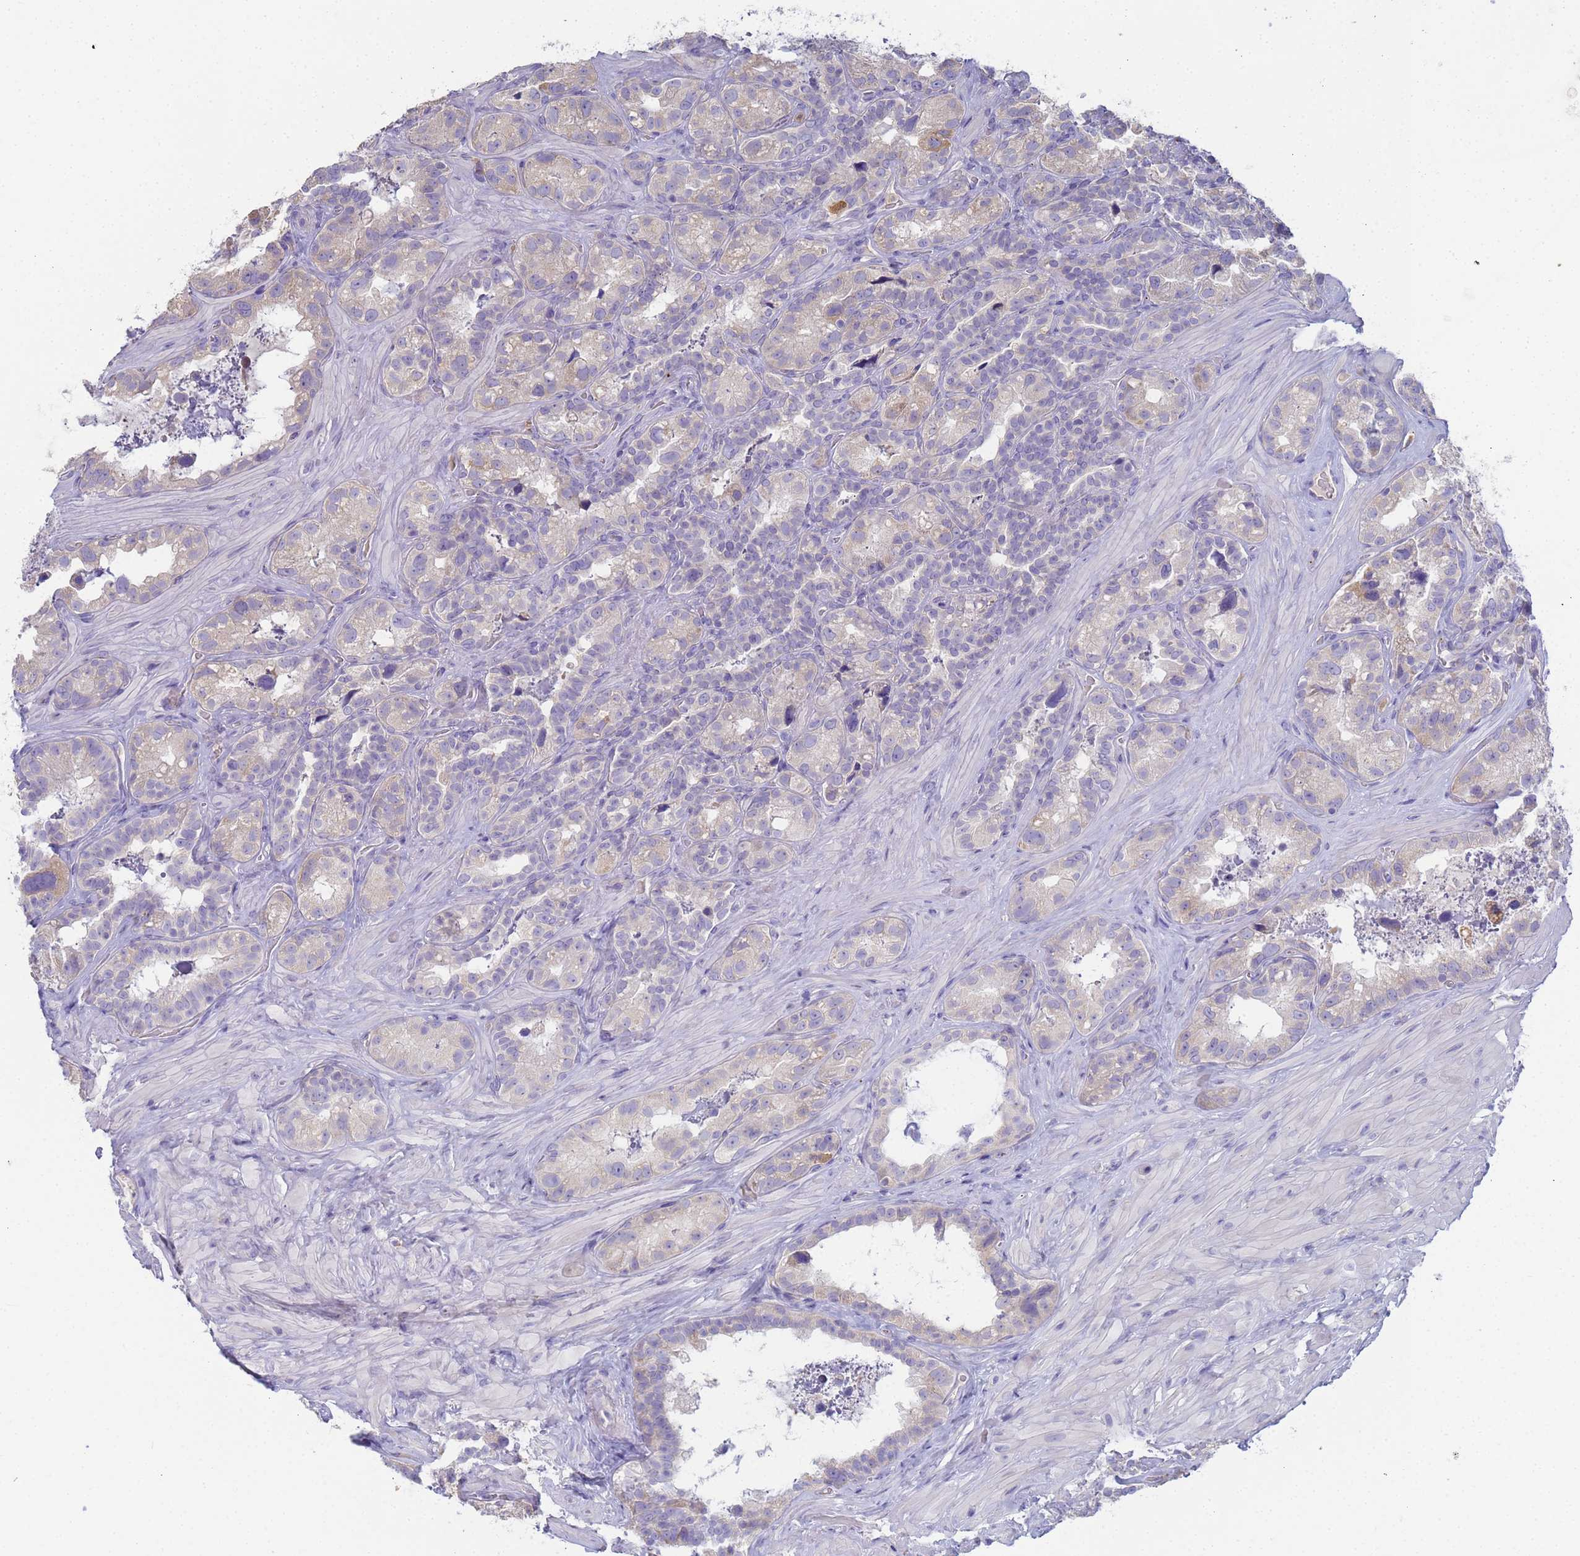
{"staining": {"intensity": "negative", "quantity": "none", "location": "none"}, "tissue": "seminal vesicle", "cell_type": "Glandular cells", "image_type": "normal", "snomed": [{"axis": "morphology", "description": "Normal tissue, NOS"}, {"axis": "topography", "description": "Seminal veicle"}, {"axis": "topography", "description": "Peripheral nerve tissue"}], "caption": "An image of human seminal vesicle is negative for staining in glandular cells. The staining was performed using DAB to visualize the protein expression in brown, while the nuclei were stained in blue with hematoxylin (Magnification: 20x).", "gene": "CR1", "patient": {"sex": "male", "age": 67}}